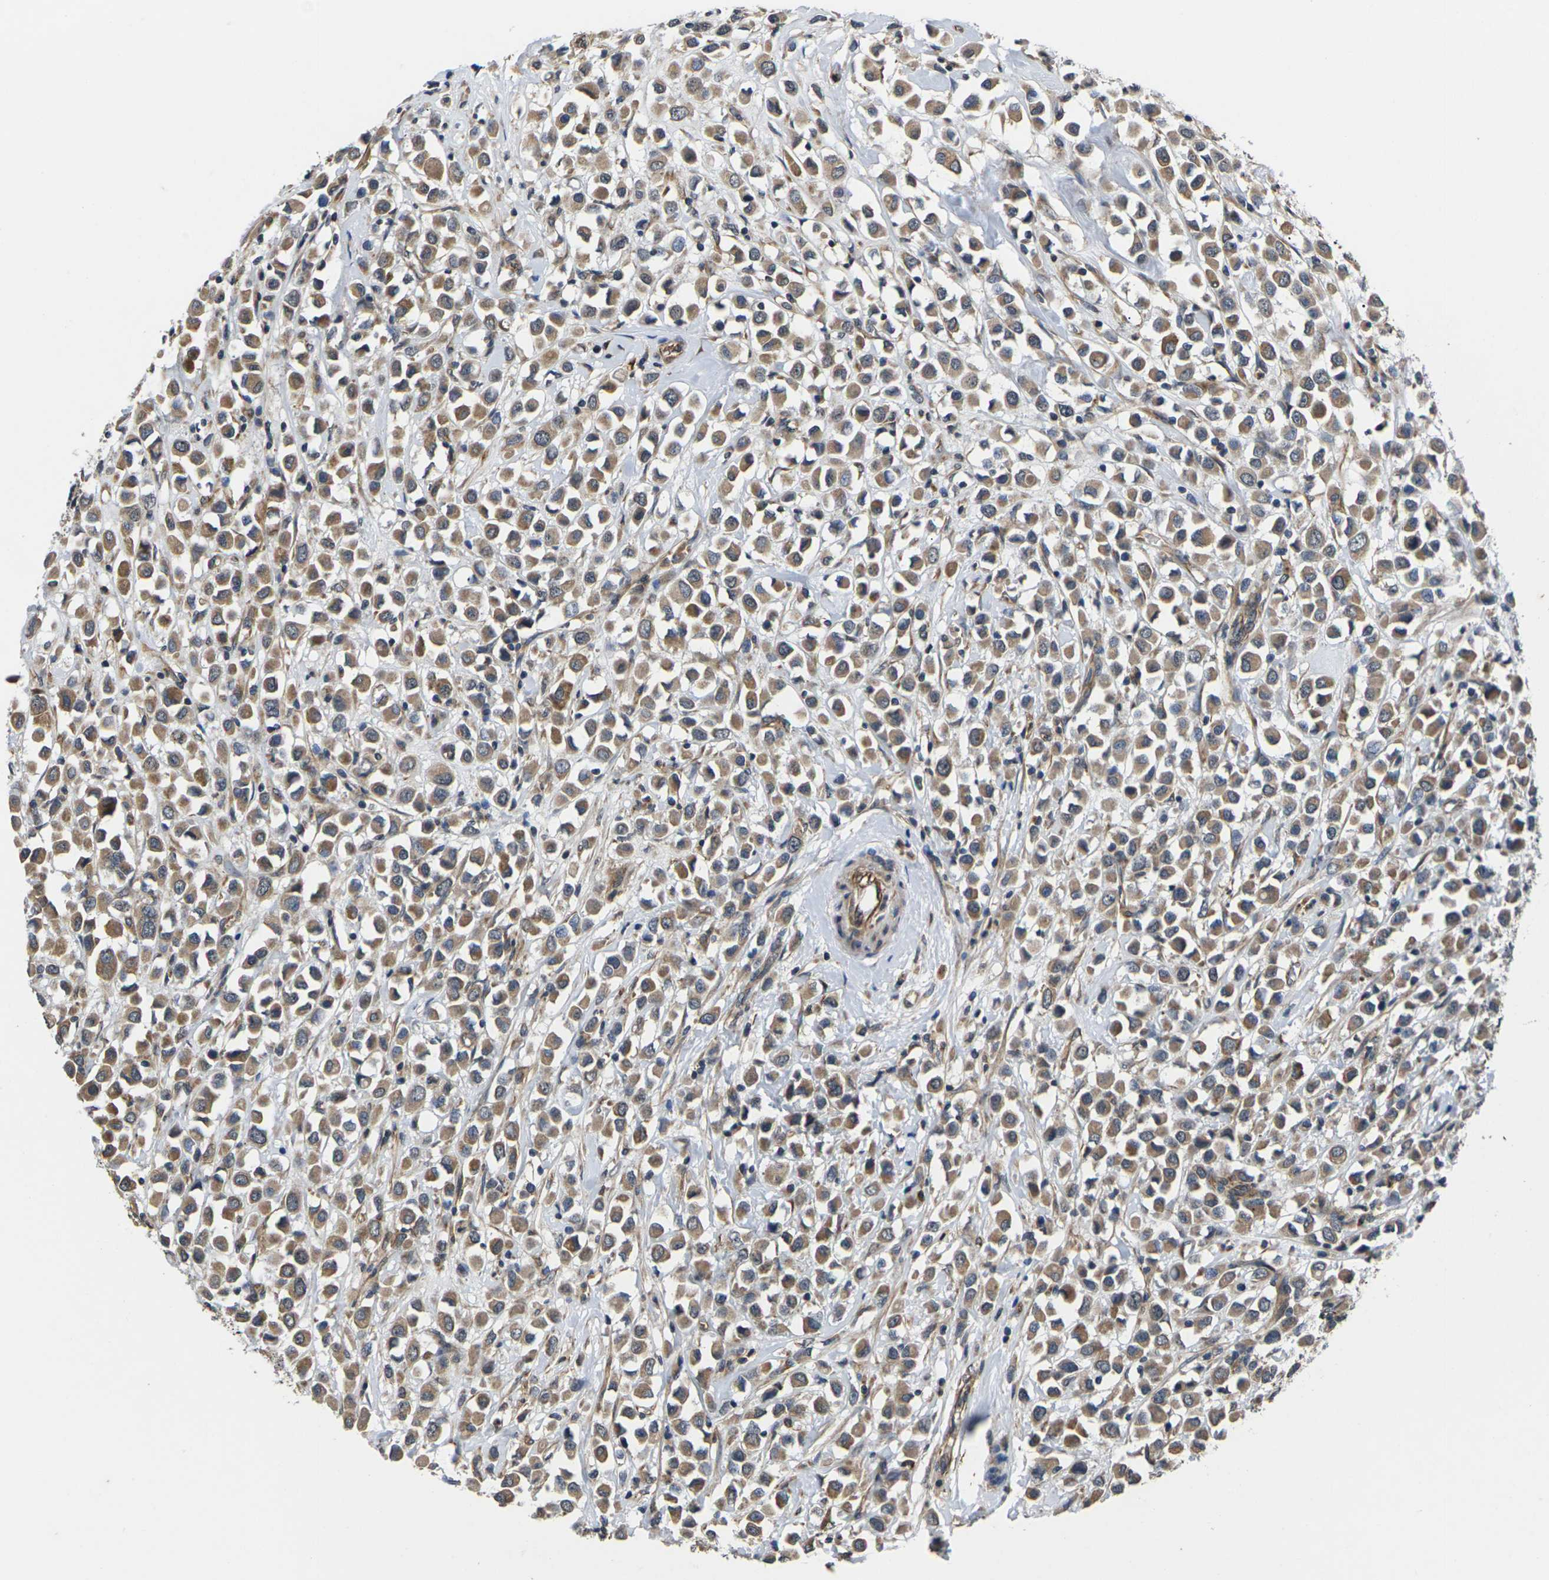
{"staining": {"intensity": "moderate", "quantity": ">75%", "location": "cytoplasmic/membranous"}, "tissue": "breast cancer", "cell_type": "Tumor cells", "image_type": "cancer", "snomed": [{"axis": "morphology", "description": "Duct carcinoma"}, {"axis": "topography", "description": "Breast"}], "caption": "Moderate cytoplasmic/membranous expression is present in about >75% of tumor cells in infiltrating ductal carcinoma (breast).", "gene": "DKK2", "patient": {"sex": "female", "age": 61}}